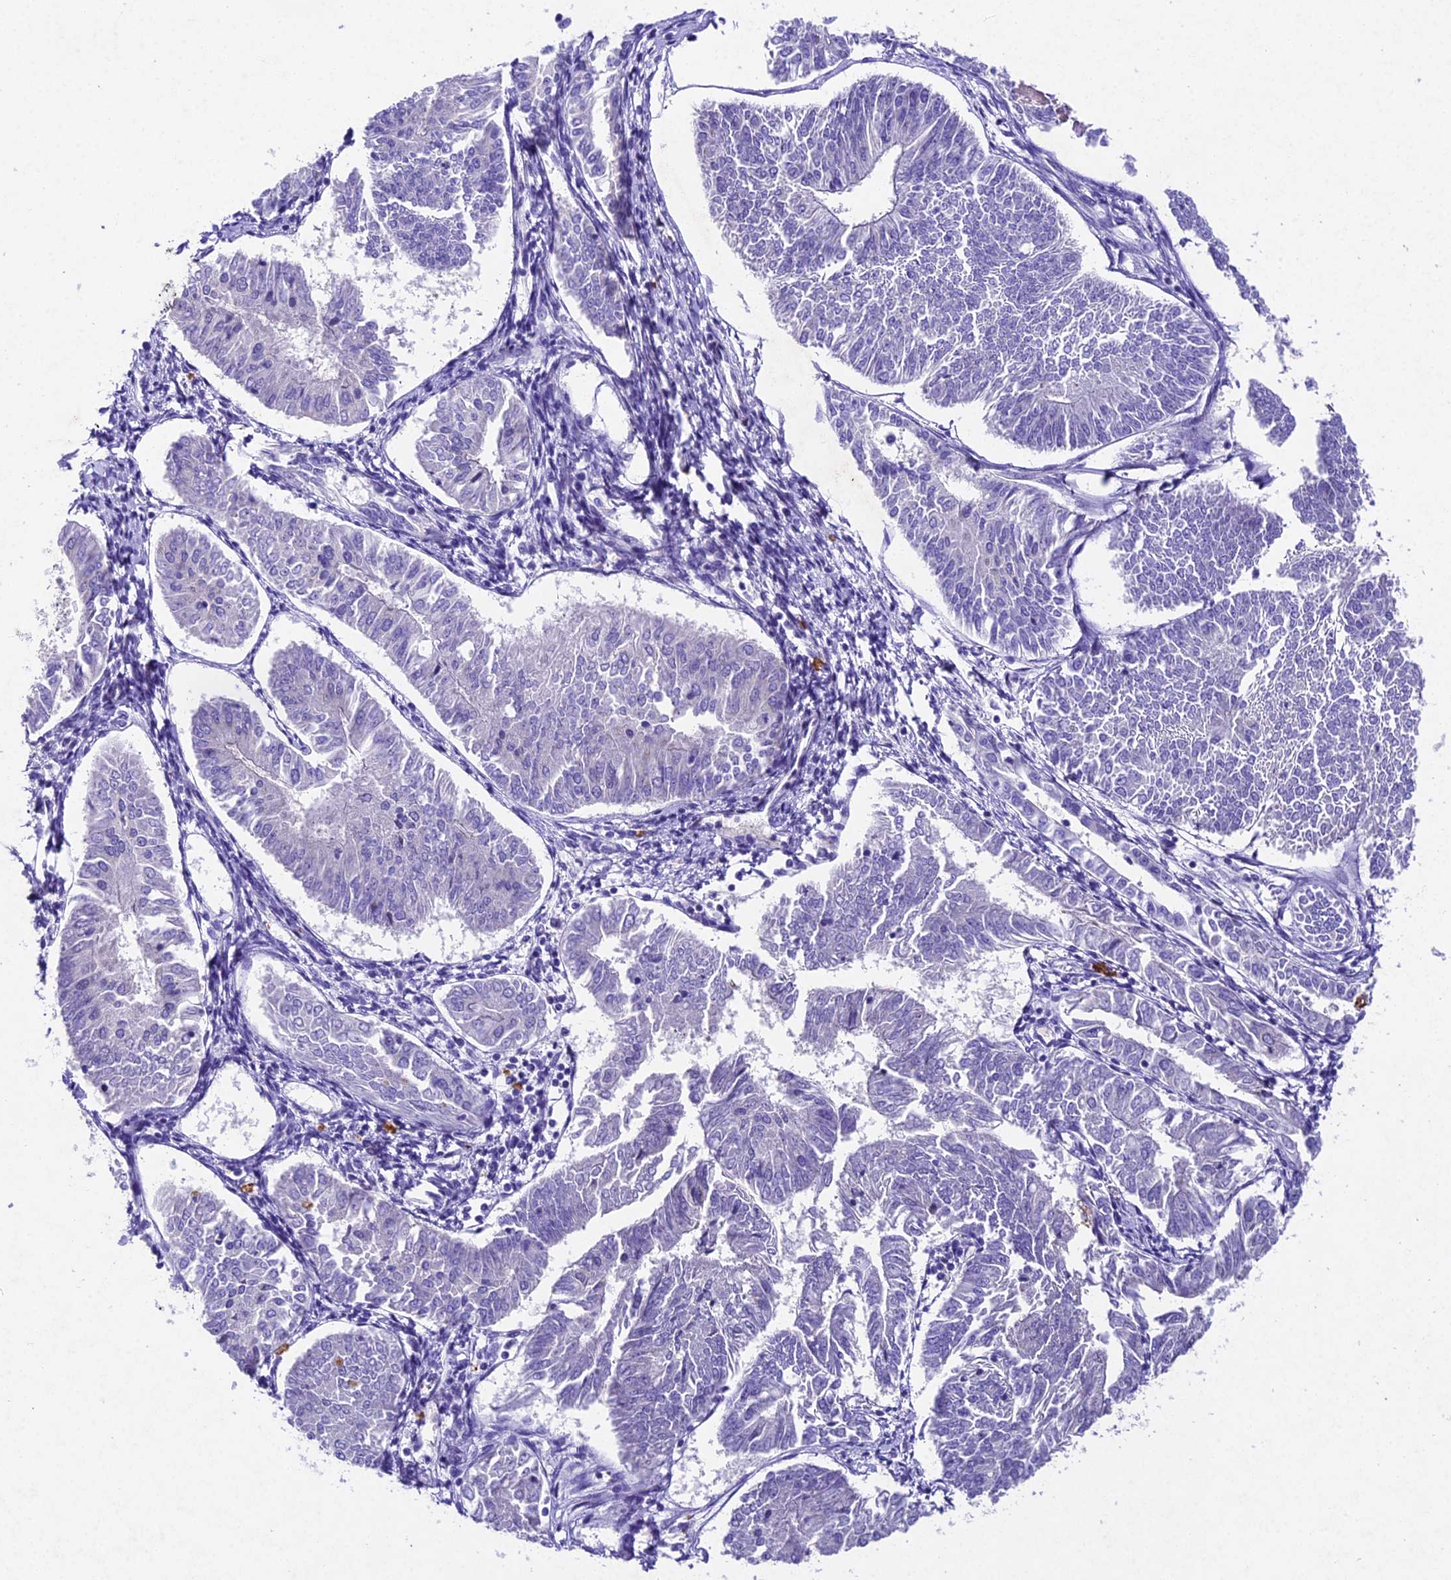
{"staining": {"intensity": "negative", "quantity": "none", "location": "none"}, "tissue": "endometrial cancer", "cell_type": "Tumor cells", "image_type": "cancer", "snomed": [{"axis": "morphology", "description": "Adenocarcinoma, NOS"}, {"axis": "topography", "description": "Endometrium"}], "caption": "An IHC micrograph of endometrial adenocarcinoma is shown. There is no staining in tumor cells of endometrial adenocarcinoma.", "gene": "IFT140", "patient": {"sex": "female", "age": 58}}